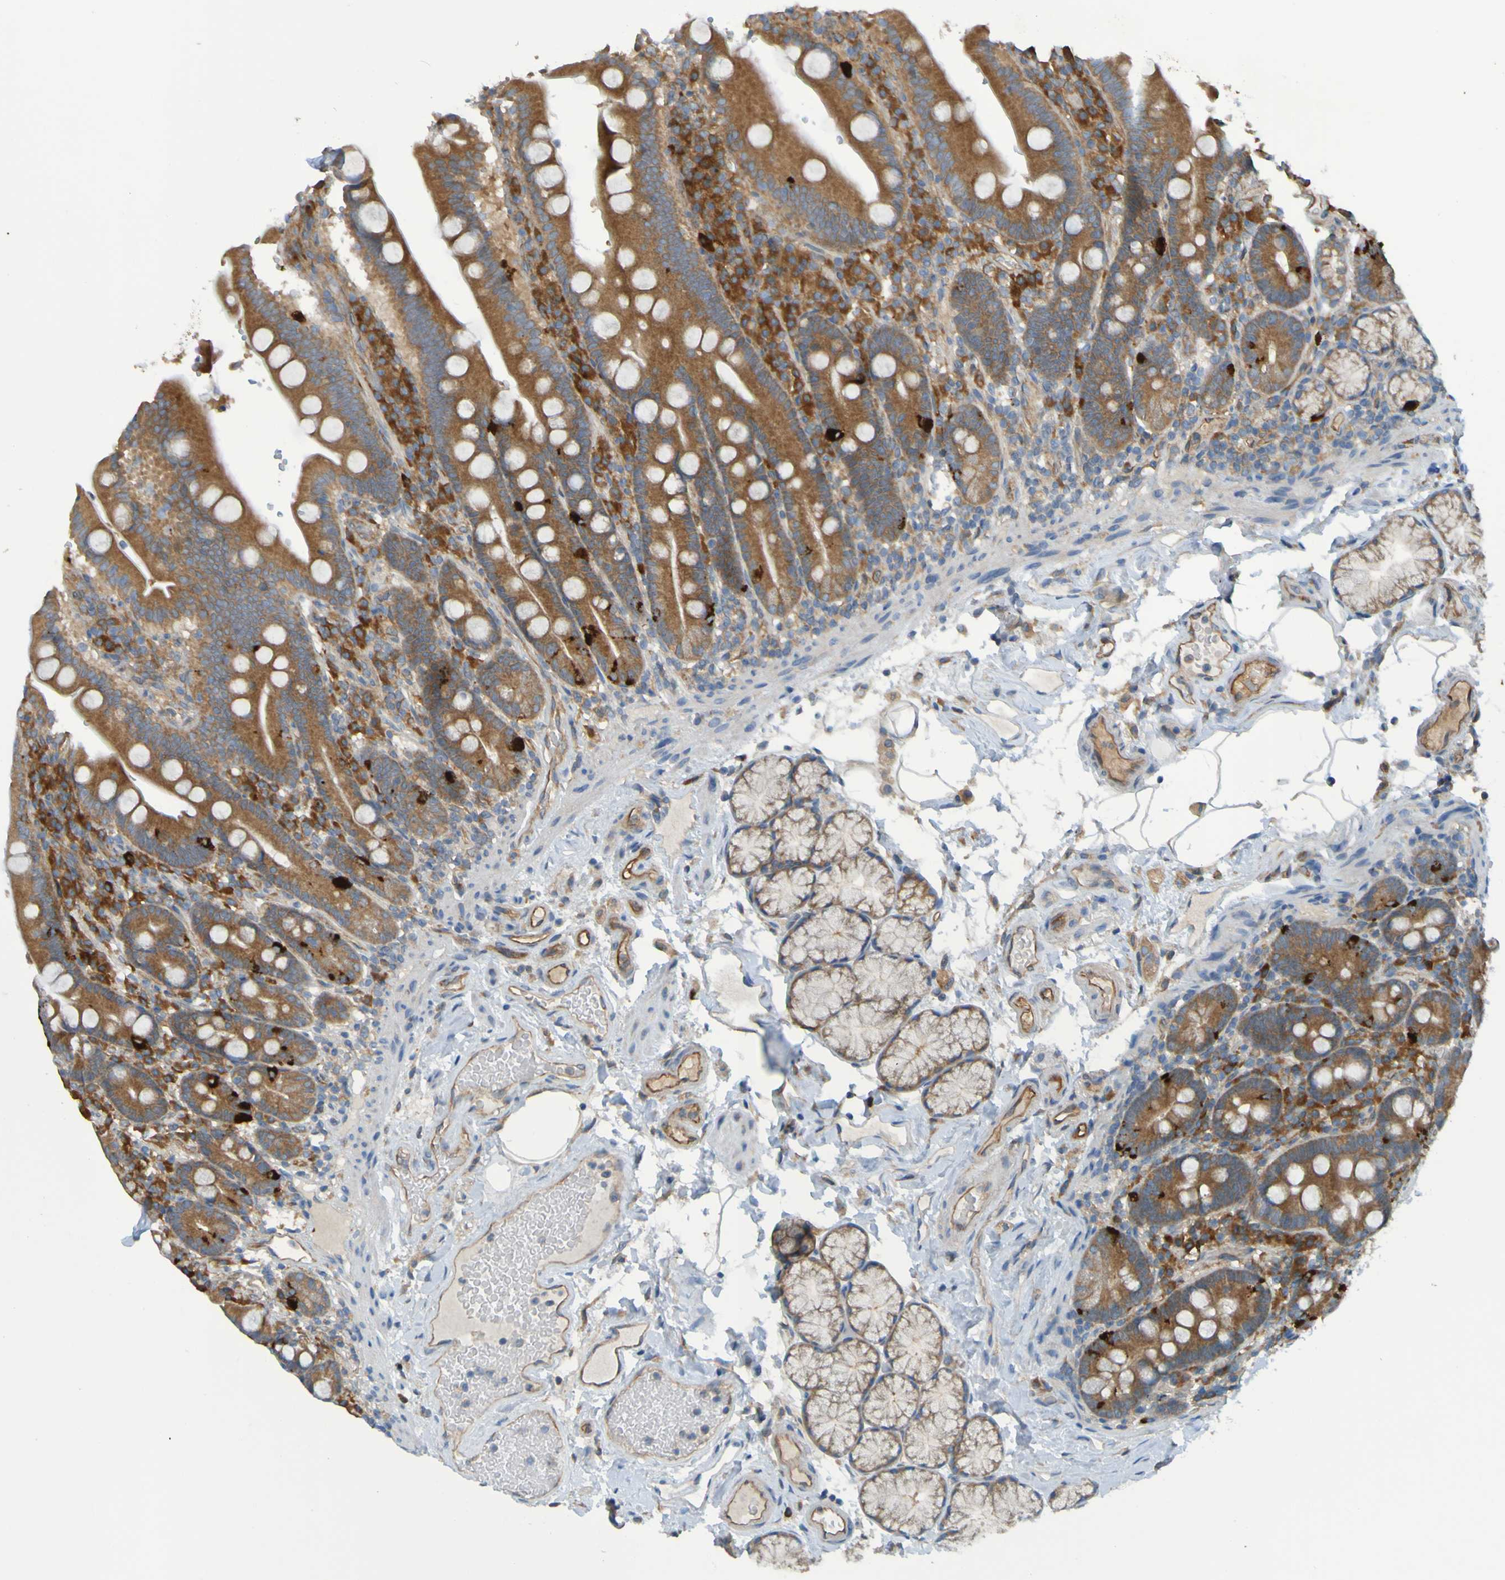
{"staining": {"intensity": "moderate", "quantity": ">75%", "location": "cytoplasmic/membranous"}, "tissue": "duodenum", "cell_type": "Glandular cells", "image_type": "normal", "snomed": [{"axis": "morphology", "description": "Normal tissue, NOS"}, {"axis": "topography", "description": "Small intestine, NOS"}], "caption": "Immunohistochemistry histopathology image of benign human duodenum stained for a protein (brown), which reveals medium levels of moderate cytoplasmic/membranous expression in about >75% of glandular cells.", "gene": "DNAJC4", "patient": {"sex": "female", "age": 71}}